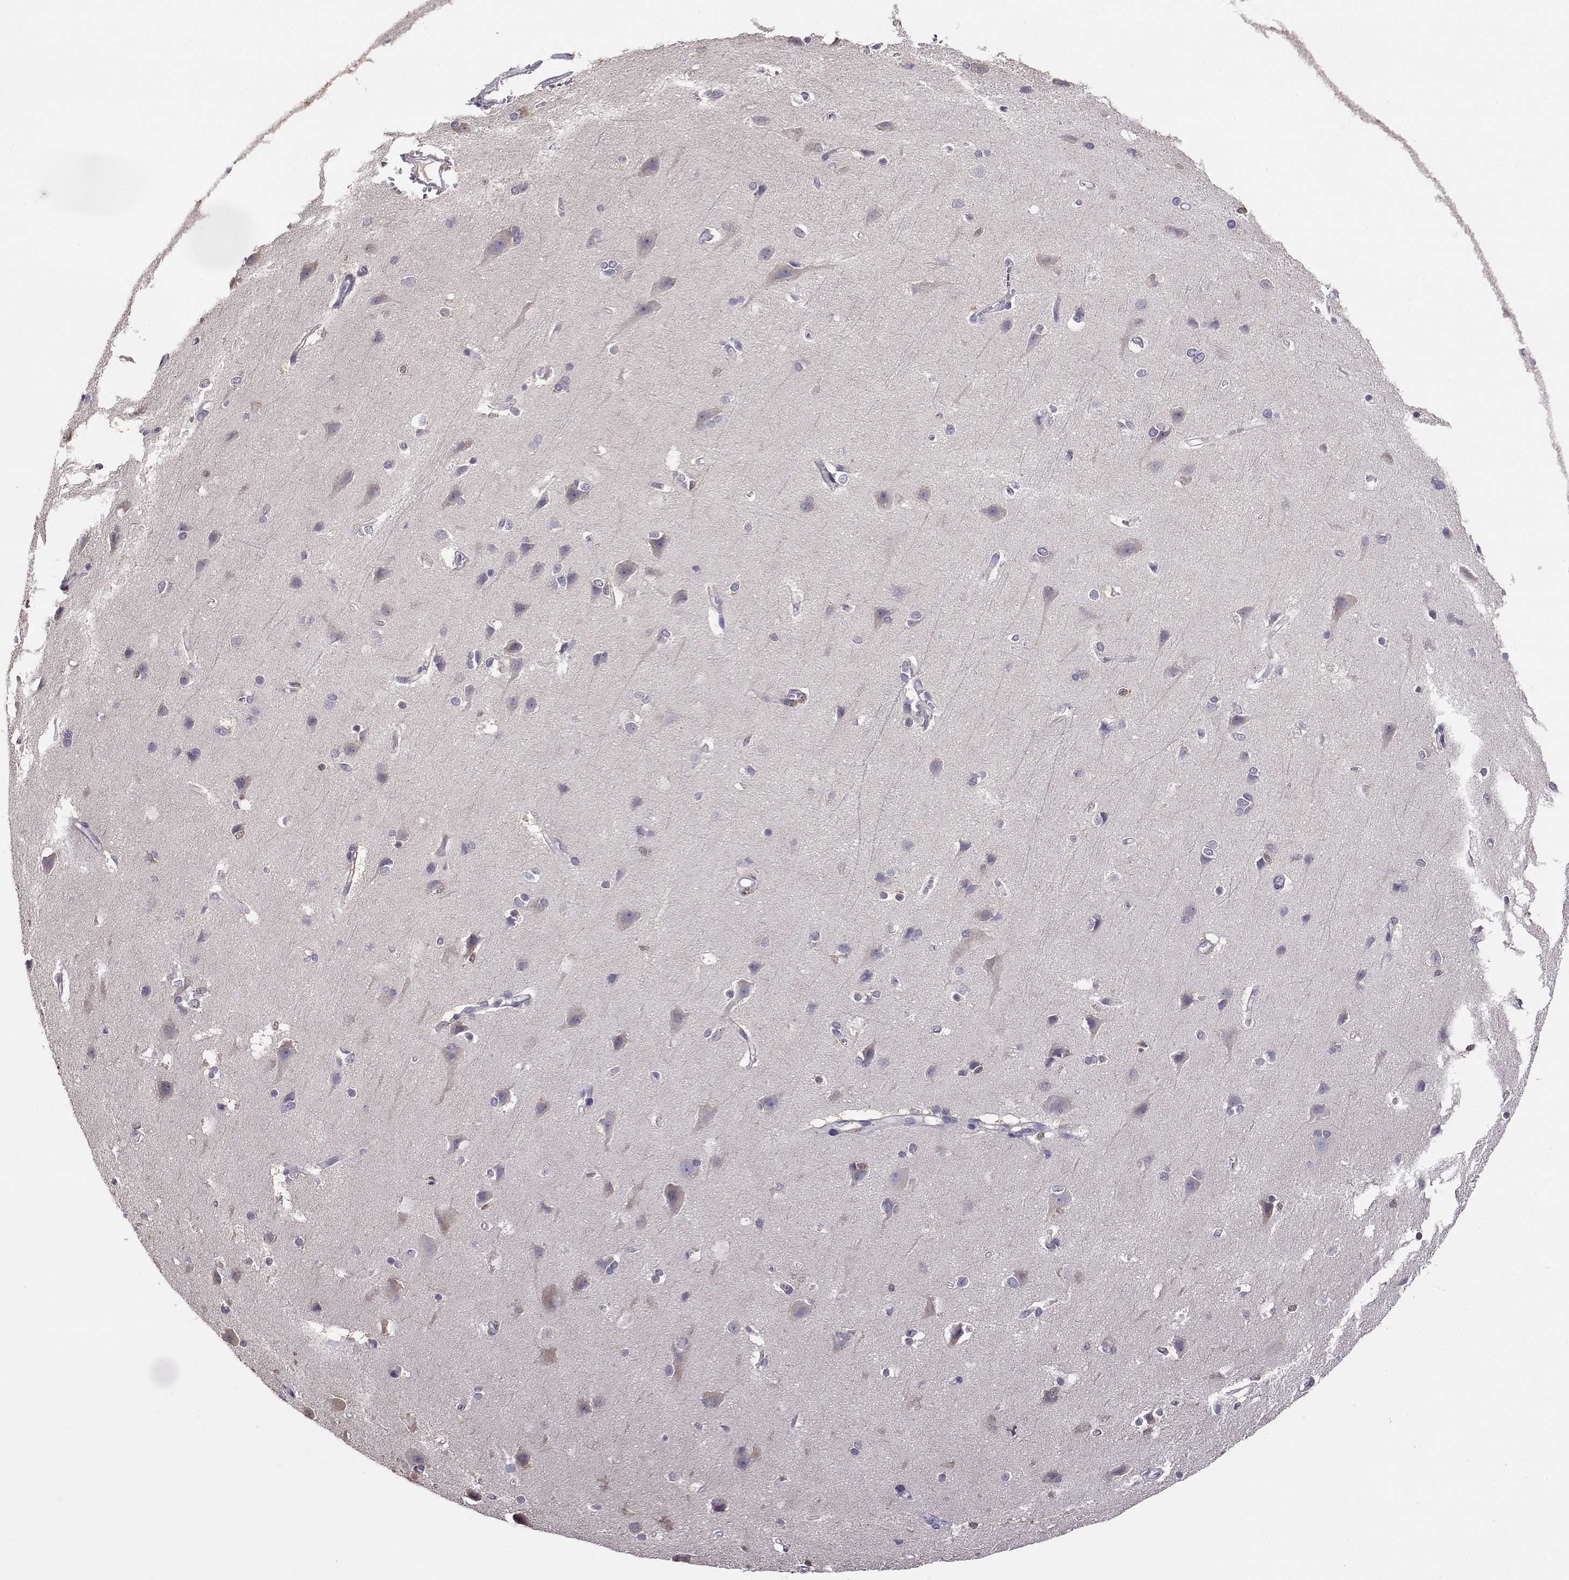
{"staining": {"intensity": "negative", "quantity": "none", "location": "none"}, "tissue": "cerebral cortex", "cell_type": "Endothelial cells", "image_type": "normal", "snomed": [{"axis": "morphology", "description": "Normal tissue, NOS"}, {"axis": "topography", "description": "Cerebral cortex"}], "caption": "High power microscopy photomicrograph of an immunohistochemistry (IHC) photomicrograph of benign cerebral cortex, revealing no significant staining in endothelial cells. (Stains: DAB (3,3'-diaminobenzidine) immunohistochemistry with hematoxylin counter stain, Microscopy: brightfield microscopy at high magnification).", "gene": "AKR1B1", "patient": {"sex": "male", "age": 37}}